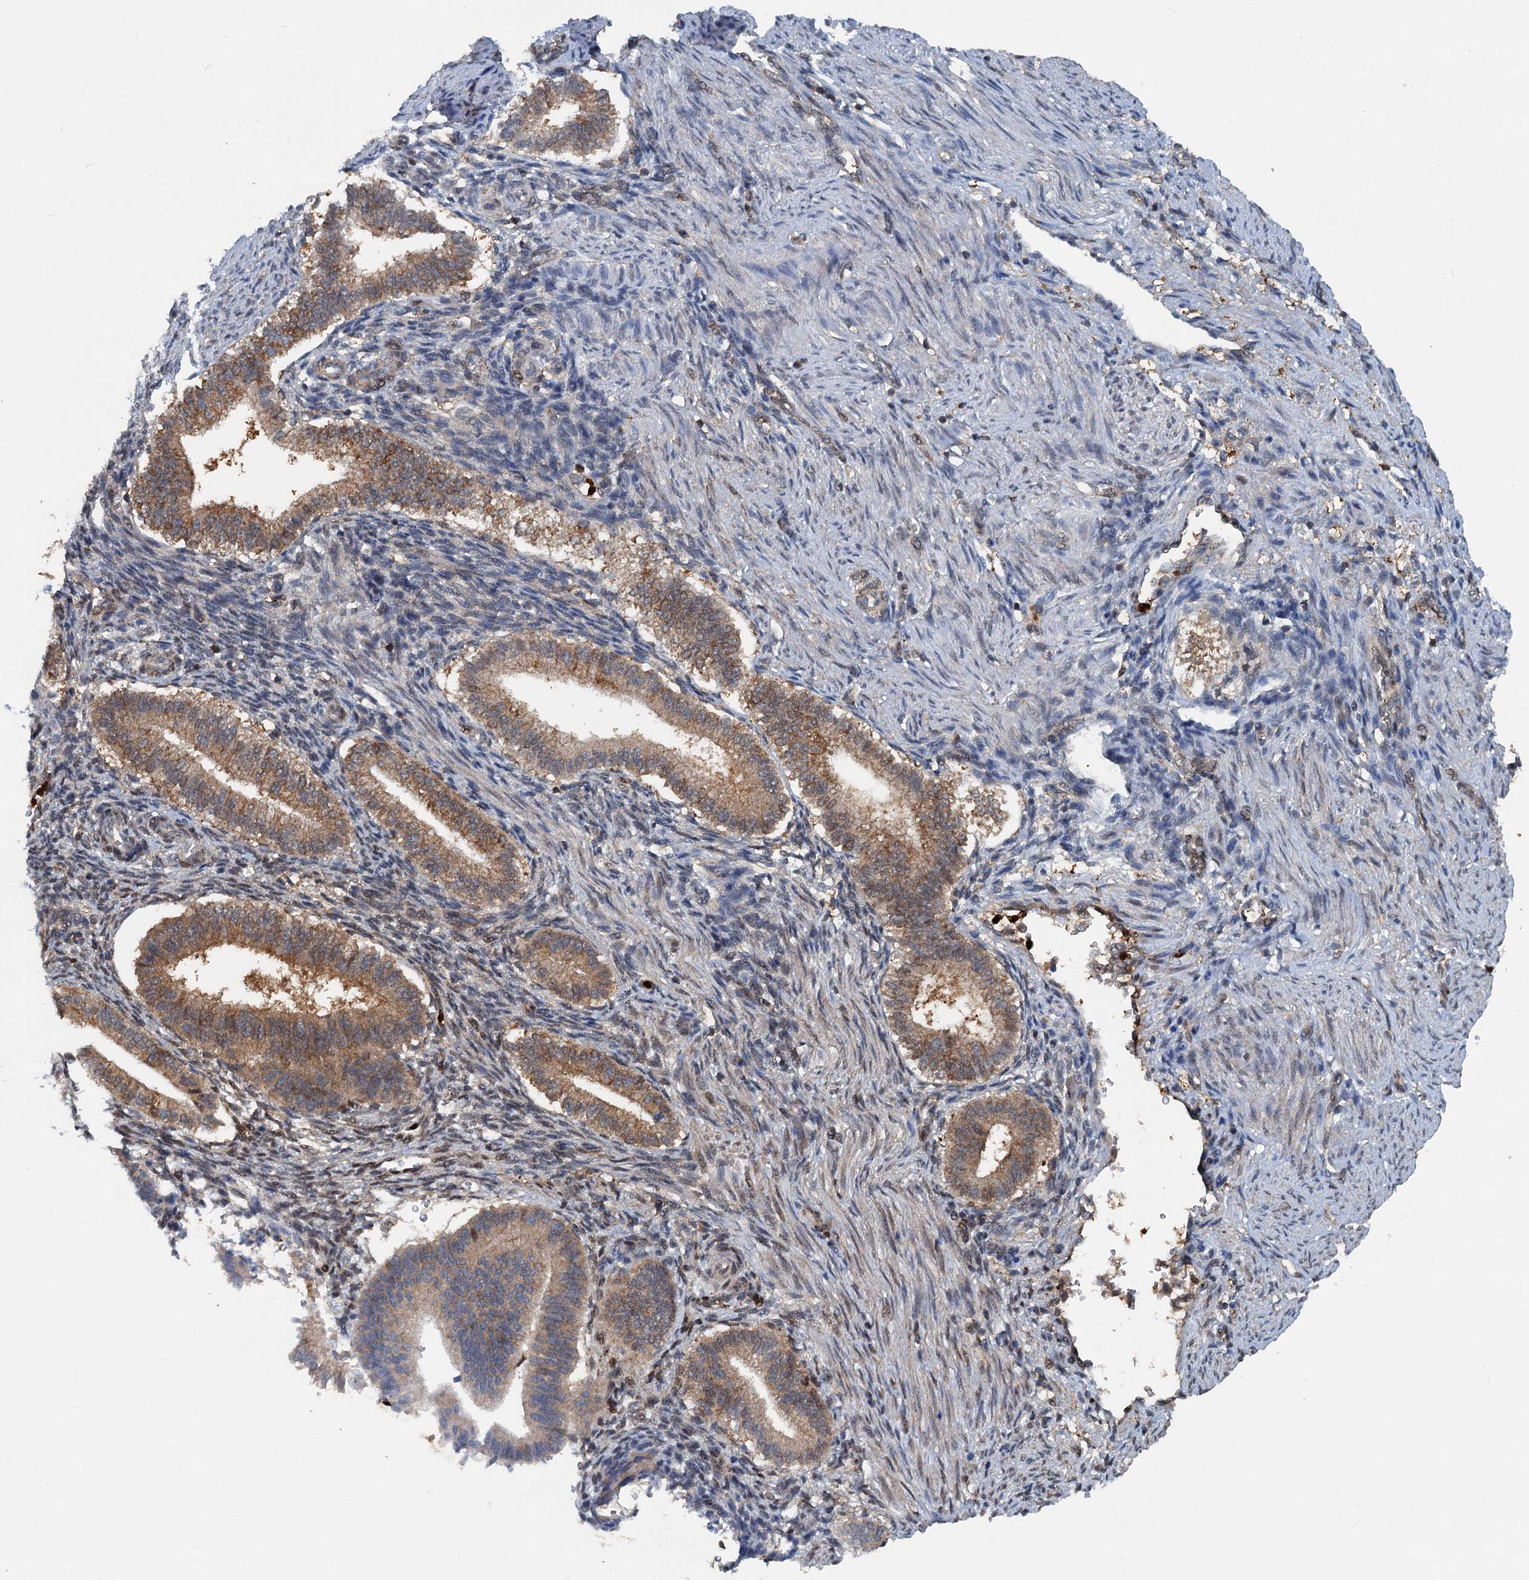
{"staining": {"intensity": "weak", "quantity": "25%-75%", "location": "cytoplasmic/membranous"}, "tissue": "endometrium", "cell_type": "Cells in endometrial stroma", "image_type": "normal", "snomed": [{"axis": "morphology", "description": "Normal tissue, NOS"}, {"axis": "topography", "description": "Endometrium"}], "caption": "A high-resolution photomicrograph shows IHC staining of benign endometrium, which displays weak cytoplasmic/membranous expression in approximately 25%-75% of cells in endometrial stroma. Using DAB (3,3'-diaminobenzidine) (brown) and hematoxylin (blue) stains, captured at high magnification using brightfield microscopy.", "gene": "GPI", "patient": {"sex": "female", "age": 25}}